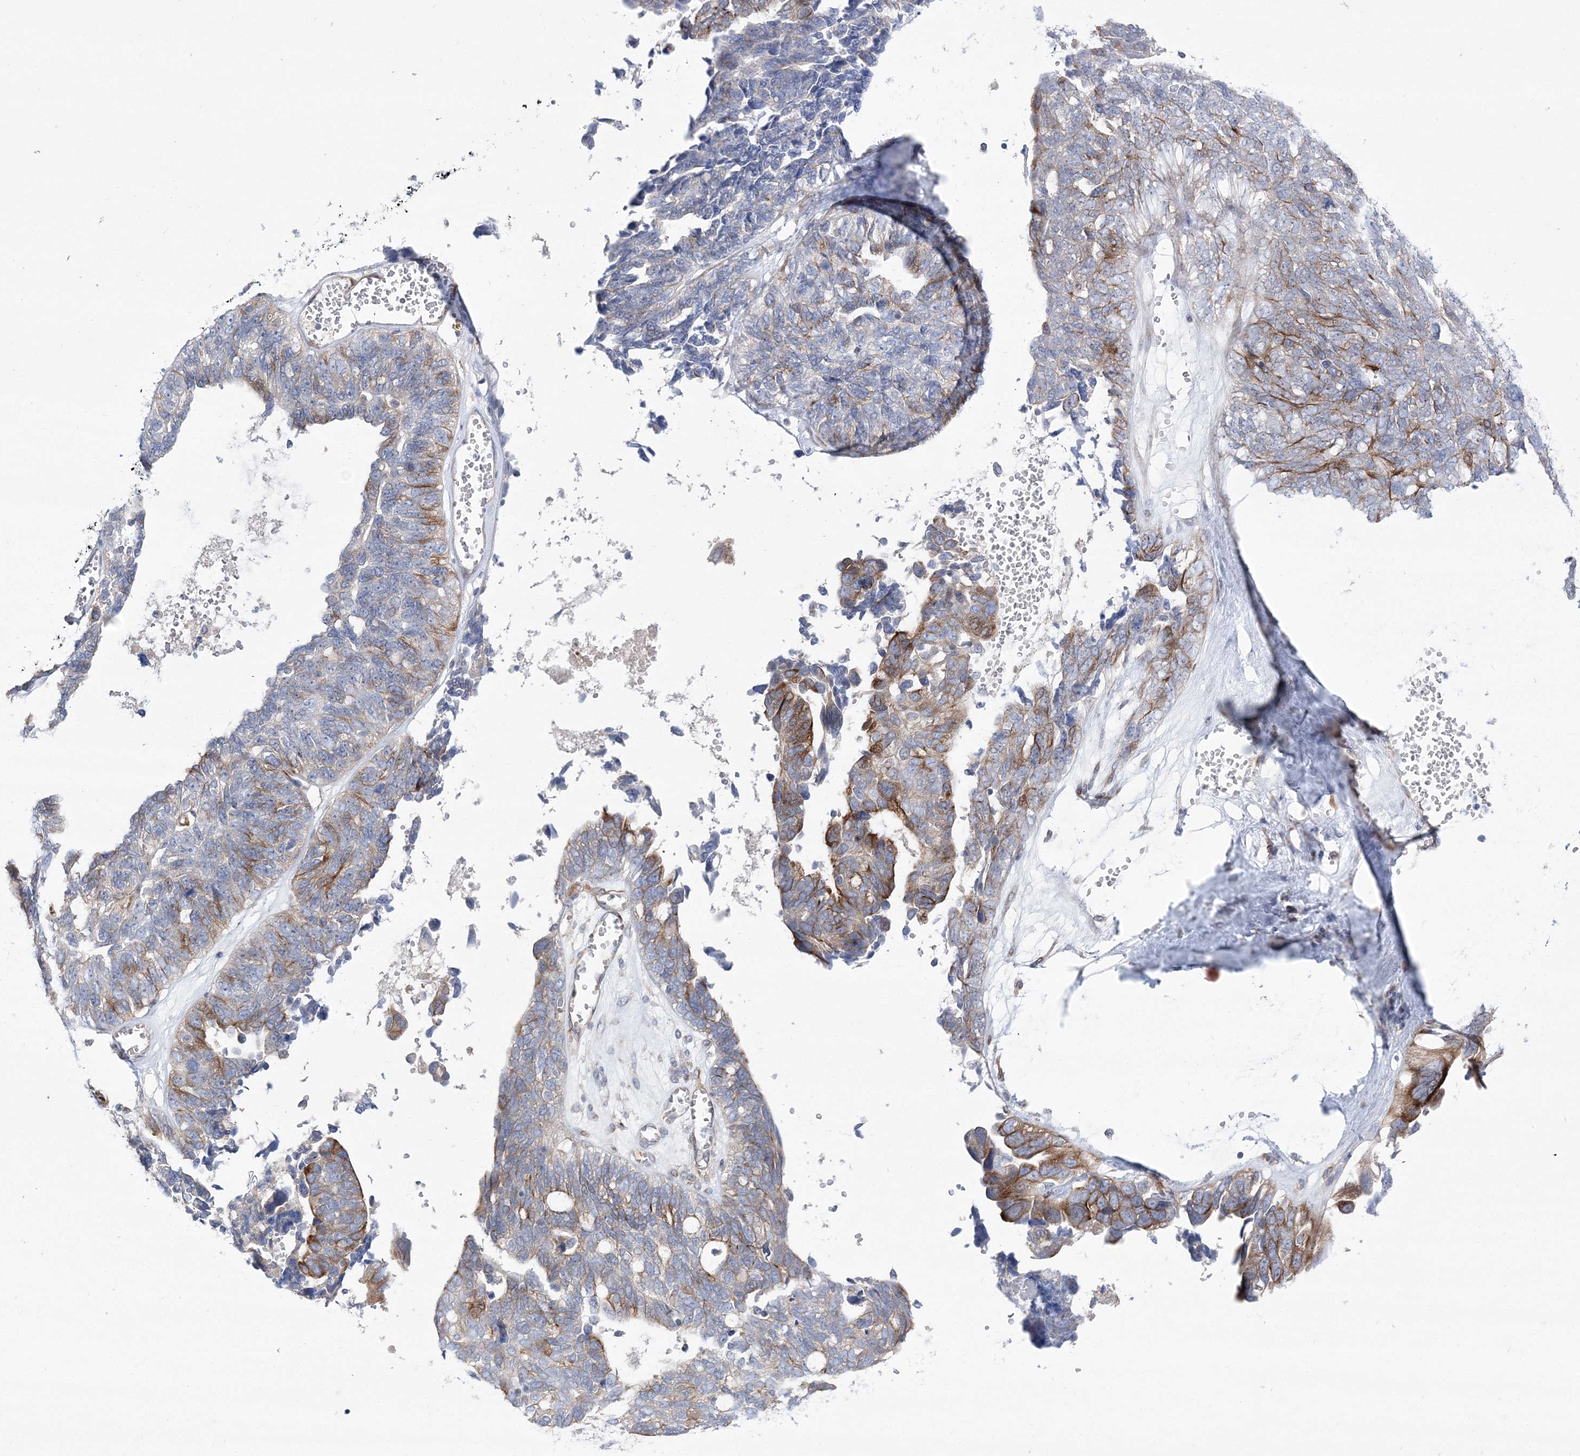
{"staining": {"intensity": "moderate", "quantity": "<25%", "location": "cytoplasmic/membranous"}, "tissue": "ovarian cancer", "cell_type": "Tumor cells", "image_type": "cancer", "snomed": [{"axis": "morphology", "description": "Cystadenocarcinoma, serous, NOS"}, {"axis": "topography", "description": "Ovary"}], "caption": "Immunohistochemistry (IHC) photomicrograph of ovarian cancer stained for a protein (brown), which shows low levels of moderate cytoplasmic/membranous positivity in approximately <25% of tumor cells.", "gene": "ARHGAP32", "patient": {"sex": "female", "age": 79}}